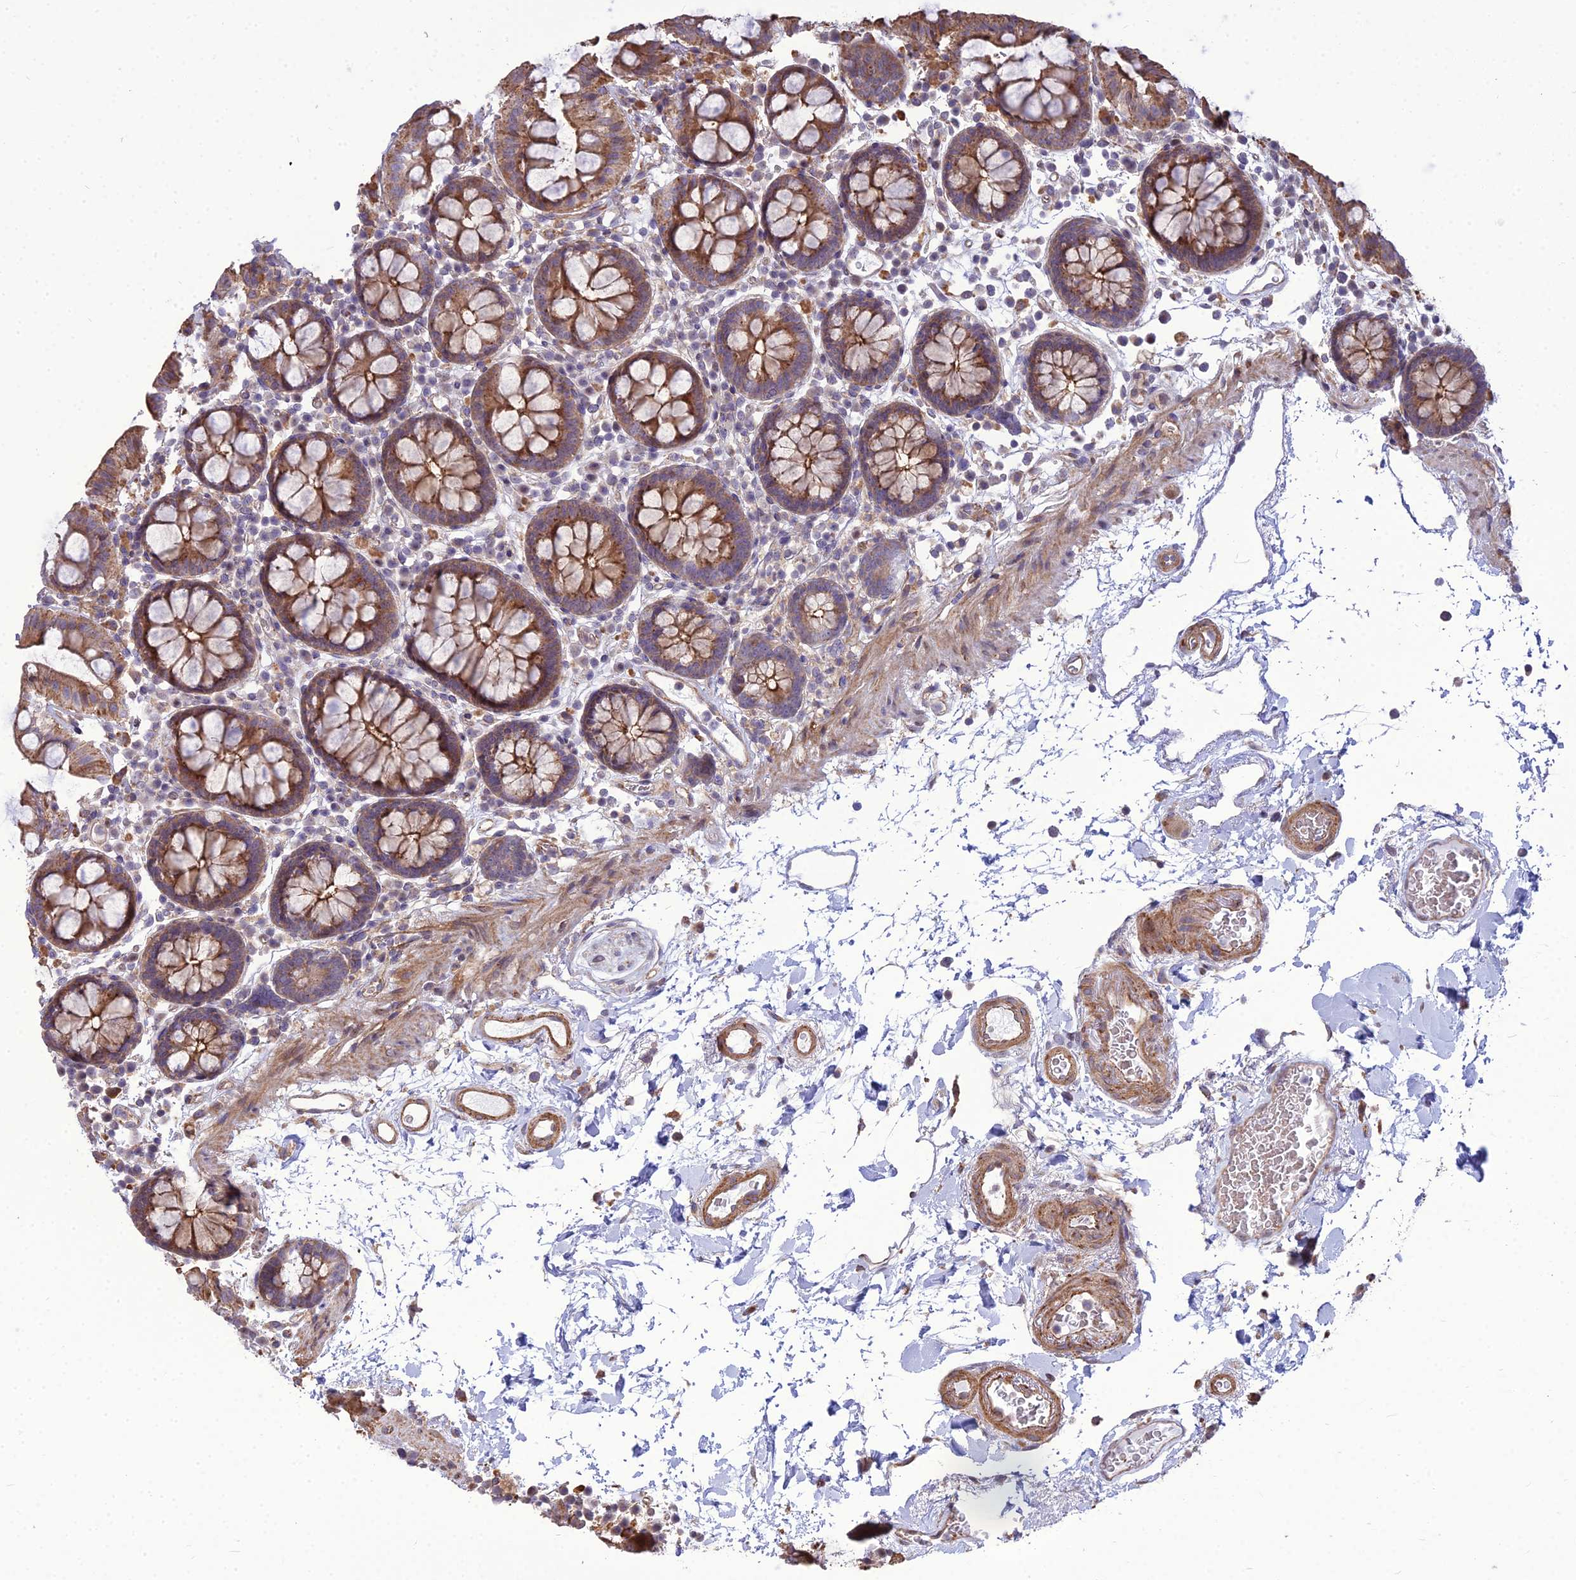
{"staining": {"intensity": "moderate", "quantity": ">75%", "location": "cytoplasmic/membranous"}, "tissue": "colon", "cell_type": "Endothelial cells", "image_type": "normal", "snomed": [{"axis": "morphology", "description": "Normal tissue, NOS"}, {"axis": "topography", "description": "Colon"}], "caption": "Protein staining by IHC reveals moderate cytoplasmic/membranous positivity in about >75% of endothelial cells in benign colon.", "gene": "TSPYL2", "patient": {"sex": "male", "age": 75}}